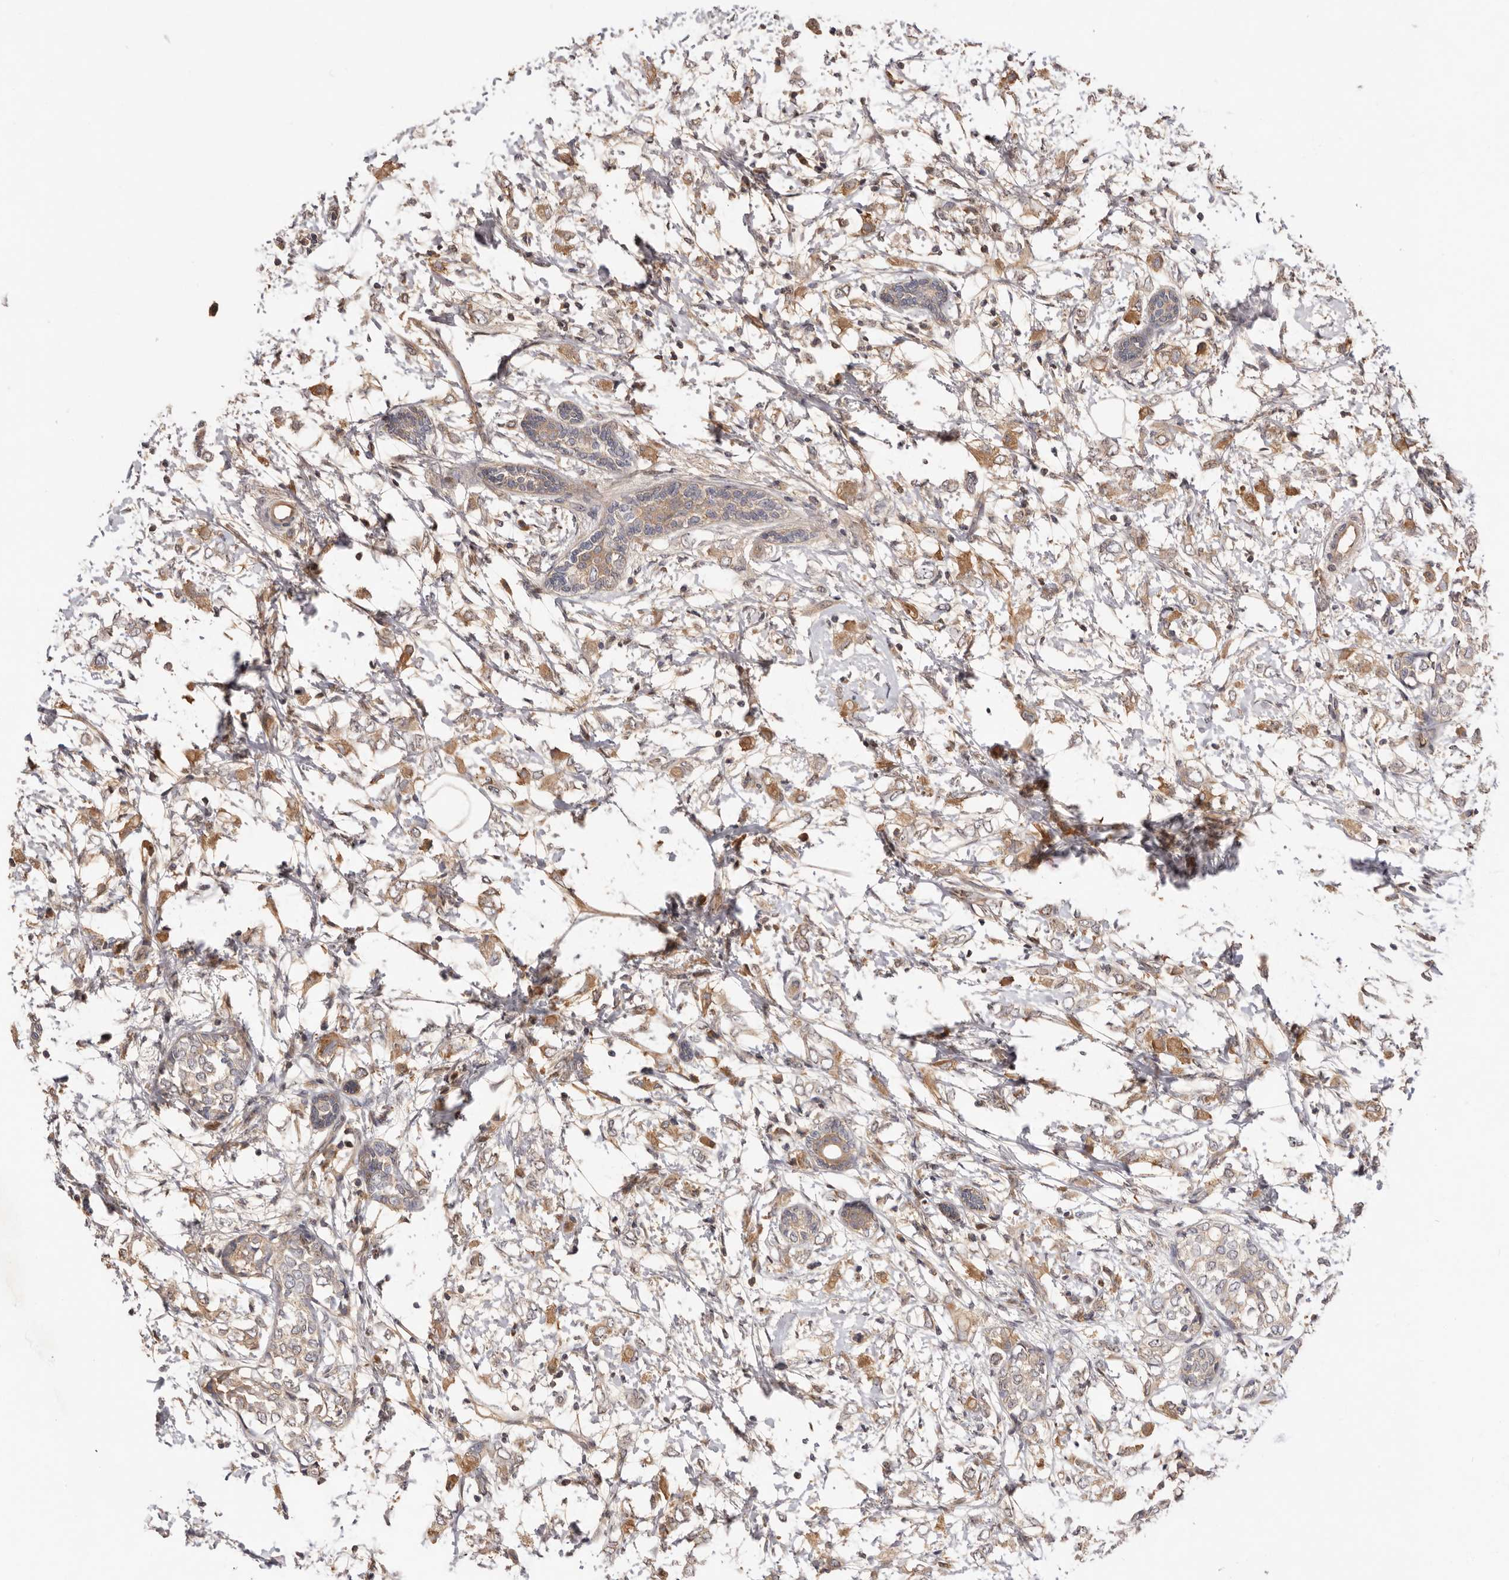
{"staining": {"intensity": "moderate", "quantity": ">75%", "location": "cytoplasmic/membranous"}, "tissue": "breast cancer", "cell_type": "Tumor cells", "image_type": "cancer", "snomed": [{"axis": "morphology", "description": "Normal tissue, NOS"}, {"axis": "morphology", "description": "Lobular carcinoma"}, {"axis": "topography", "description": "Breast"}], "caption": "Moderate cytoplasmic/membranous positivity is seen in approximately >75% of tumor cells in breast cancer (lobular carcinoma).", "gene": "DOP1A", "patient": {"sex": "female", "age": 47}}